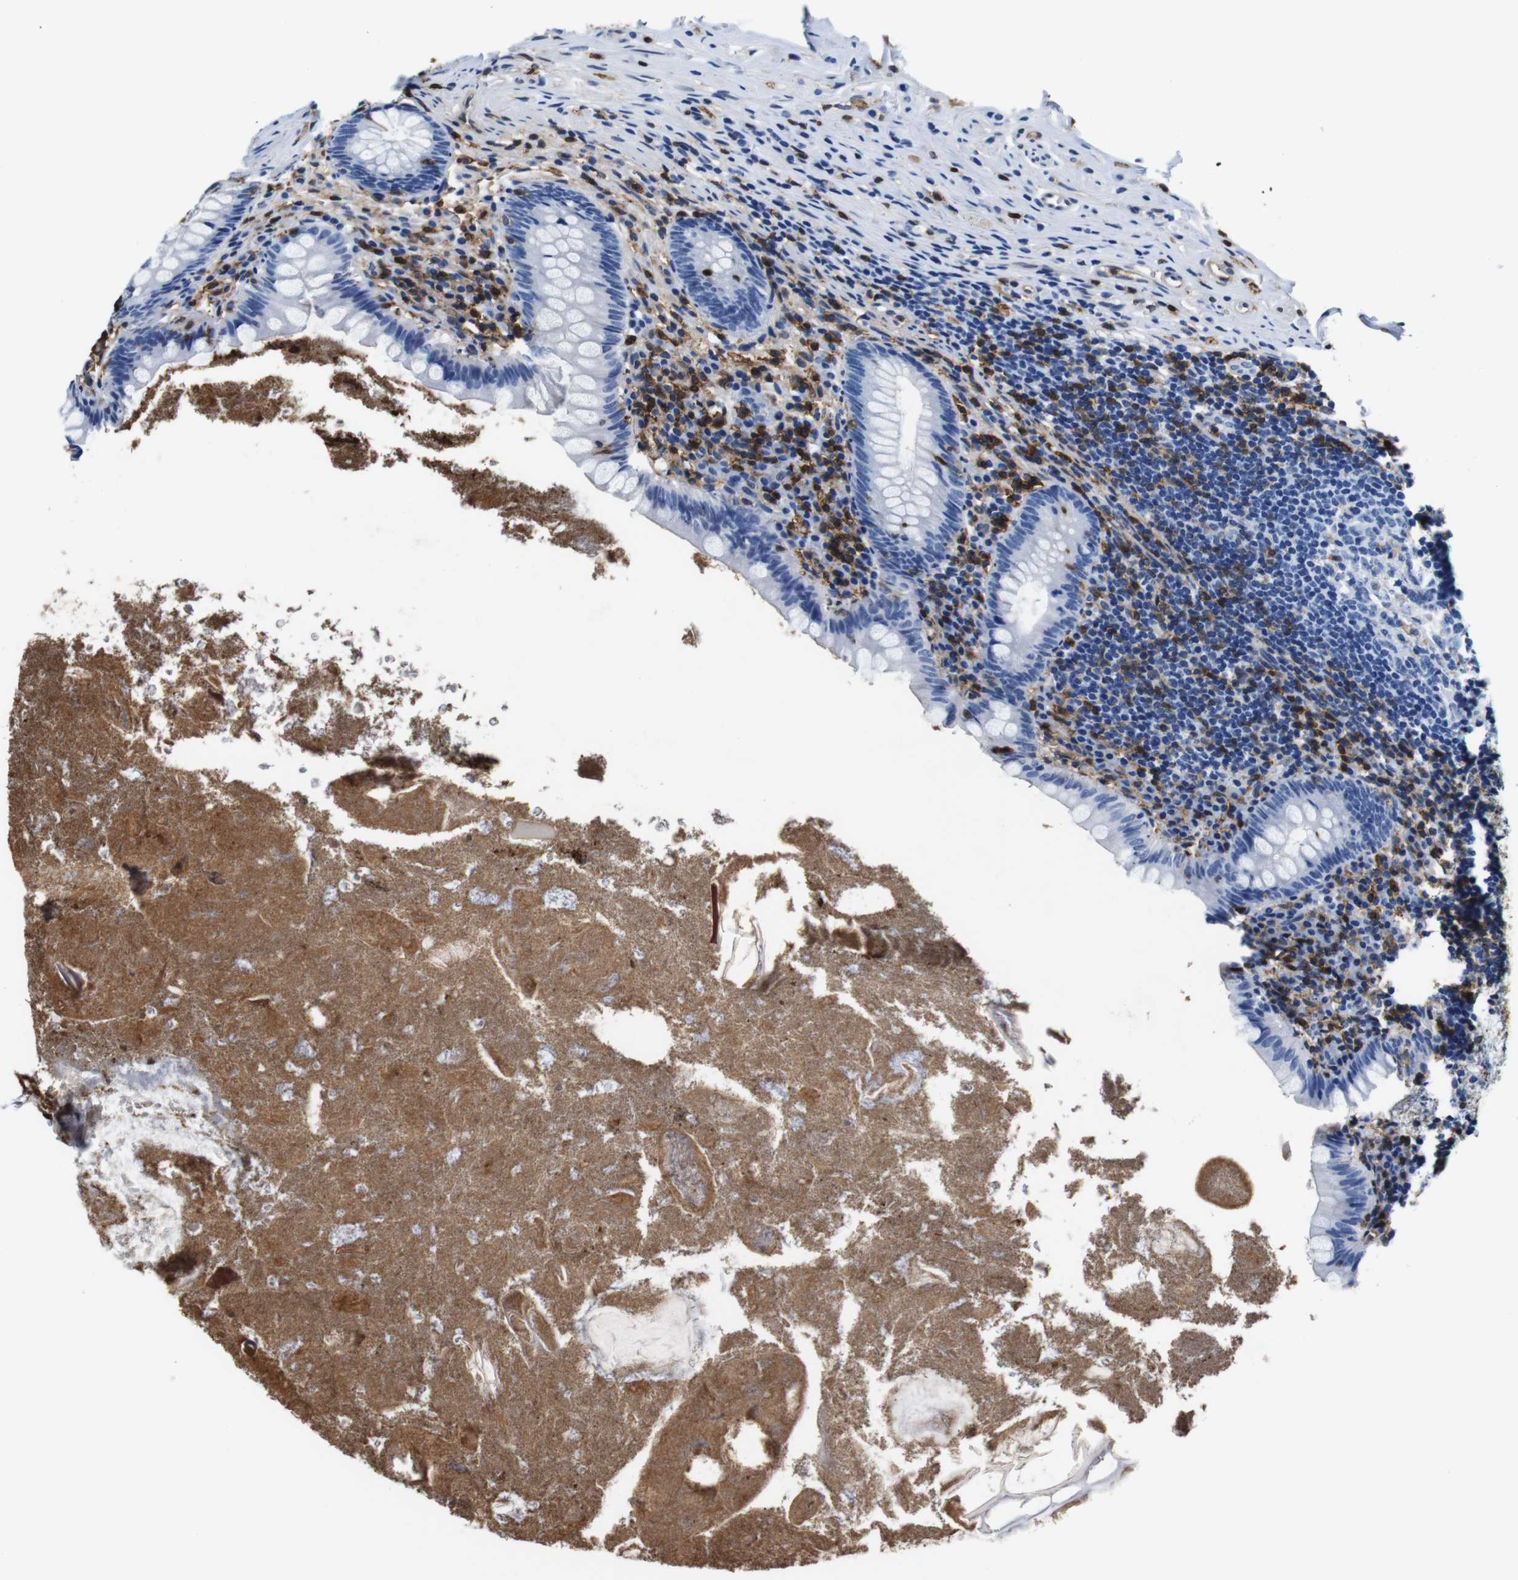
{"staining": {"intensity": "negative", "quantity": "none", "location": "none"}, "tissue": "appendix", "cell_type": "Glandular cells", "image_type": "normal", "snomed": [{"axis": "morphology", "description": "Normal tissue, NOS"}, {"axis": "topography", "description": "Appendix"}], "caption": "Protein analysis of normal appendix exhibits no significant expression in glandular cells. (Stains: DAB IHC with hematoxylin counter stain, Microscopy: brightfield microscopy at high magnification).", "gene": "ANXA1", "patient": {"sex": "male", "age": 52}}